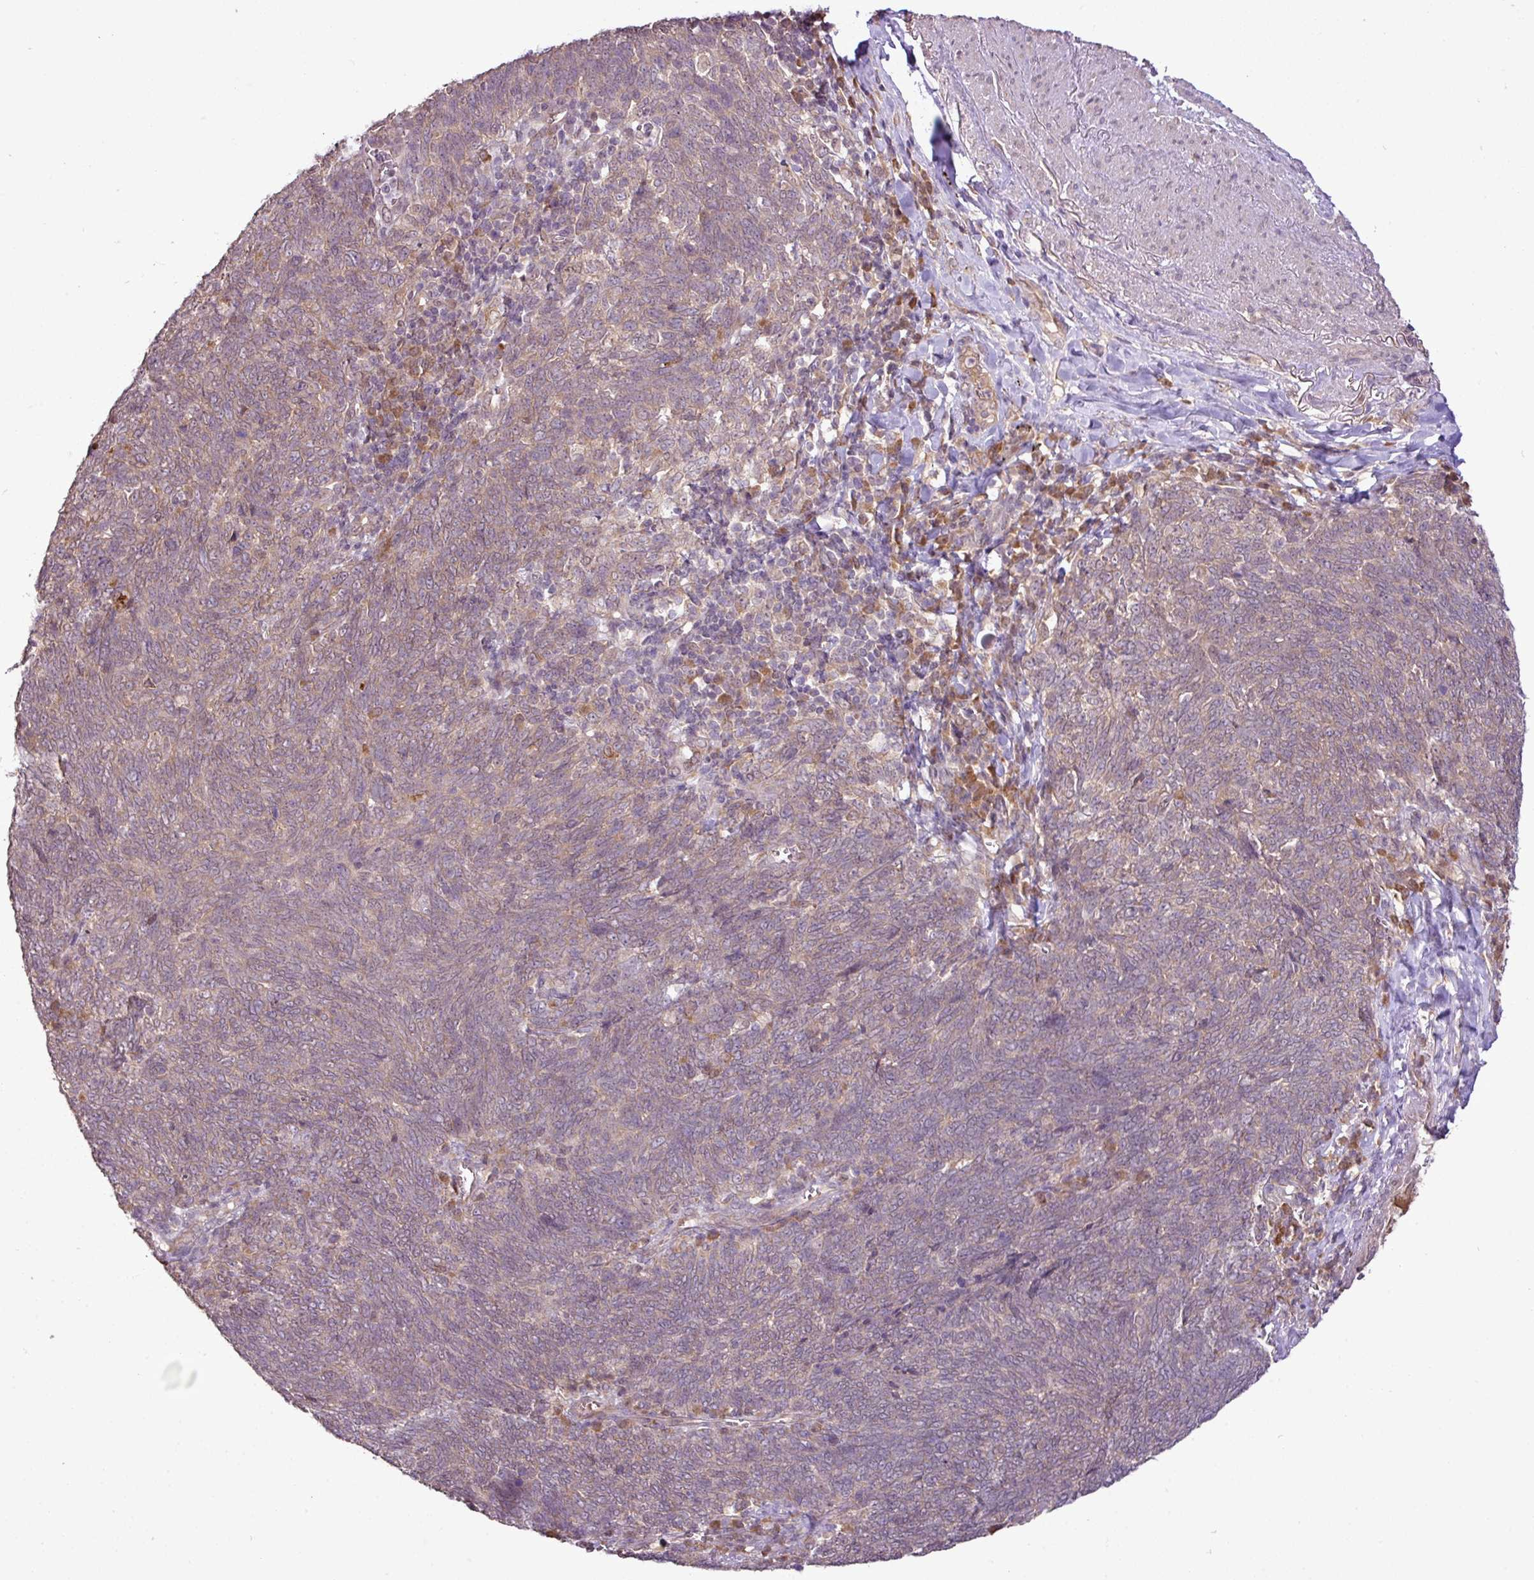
{"staining": {"intensity": "weak", "quantity": "<25%", "location": "cytoplasmic/membranous"}, "tissue": "lung cancer", "cell_type": "Tumor cells", "image_type": "cancer", "snomed": [{"axis": "morphology", "description": "Squamous cell carcinoma, NOS"}, {"axis": "topography", "description": "Lung"}], "caption": "Tumor cells show no significant protein expression in lung cancer (squamous cell carcinoma). (Immunohistochemistry (ihc), brightfield microscopy, high magnification).", "gene": "DNAAF4", "patient": {"sex": "female", "age": 72}}